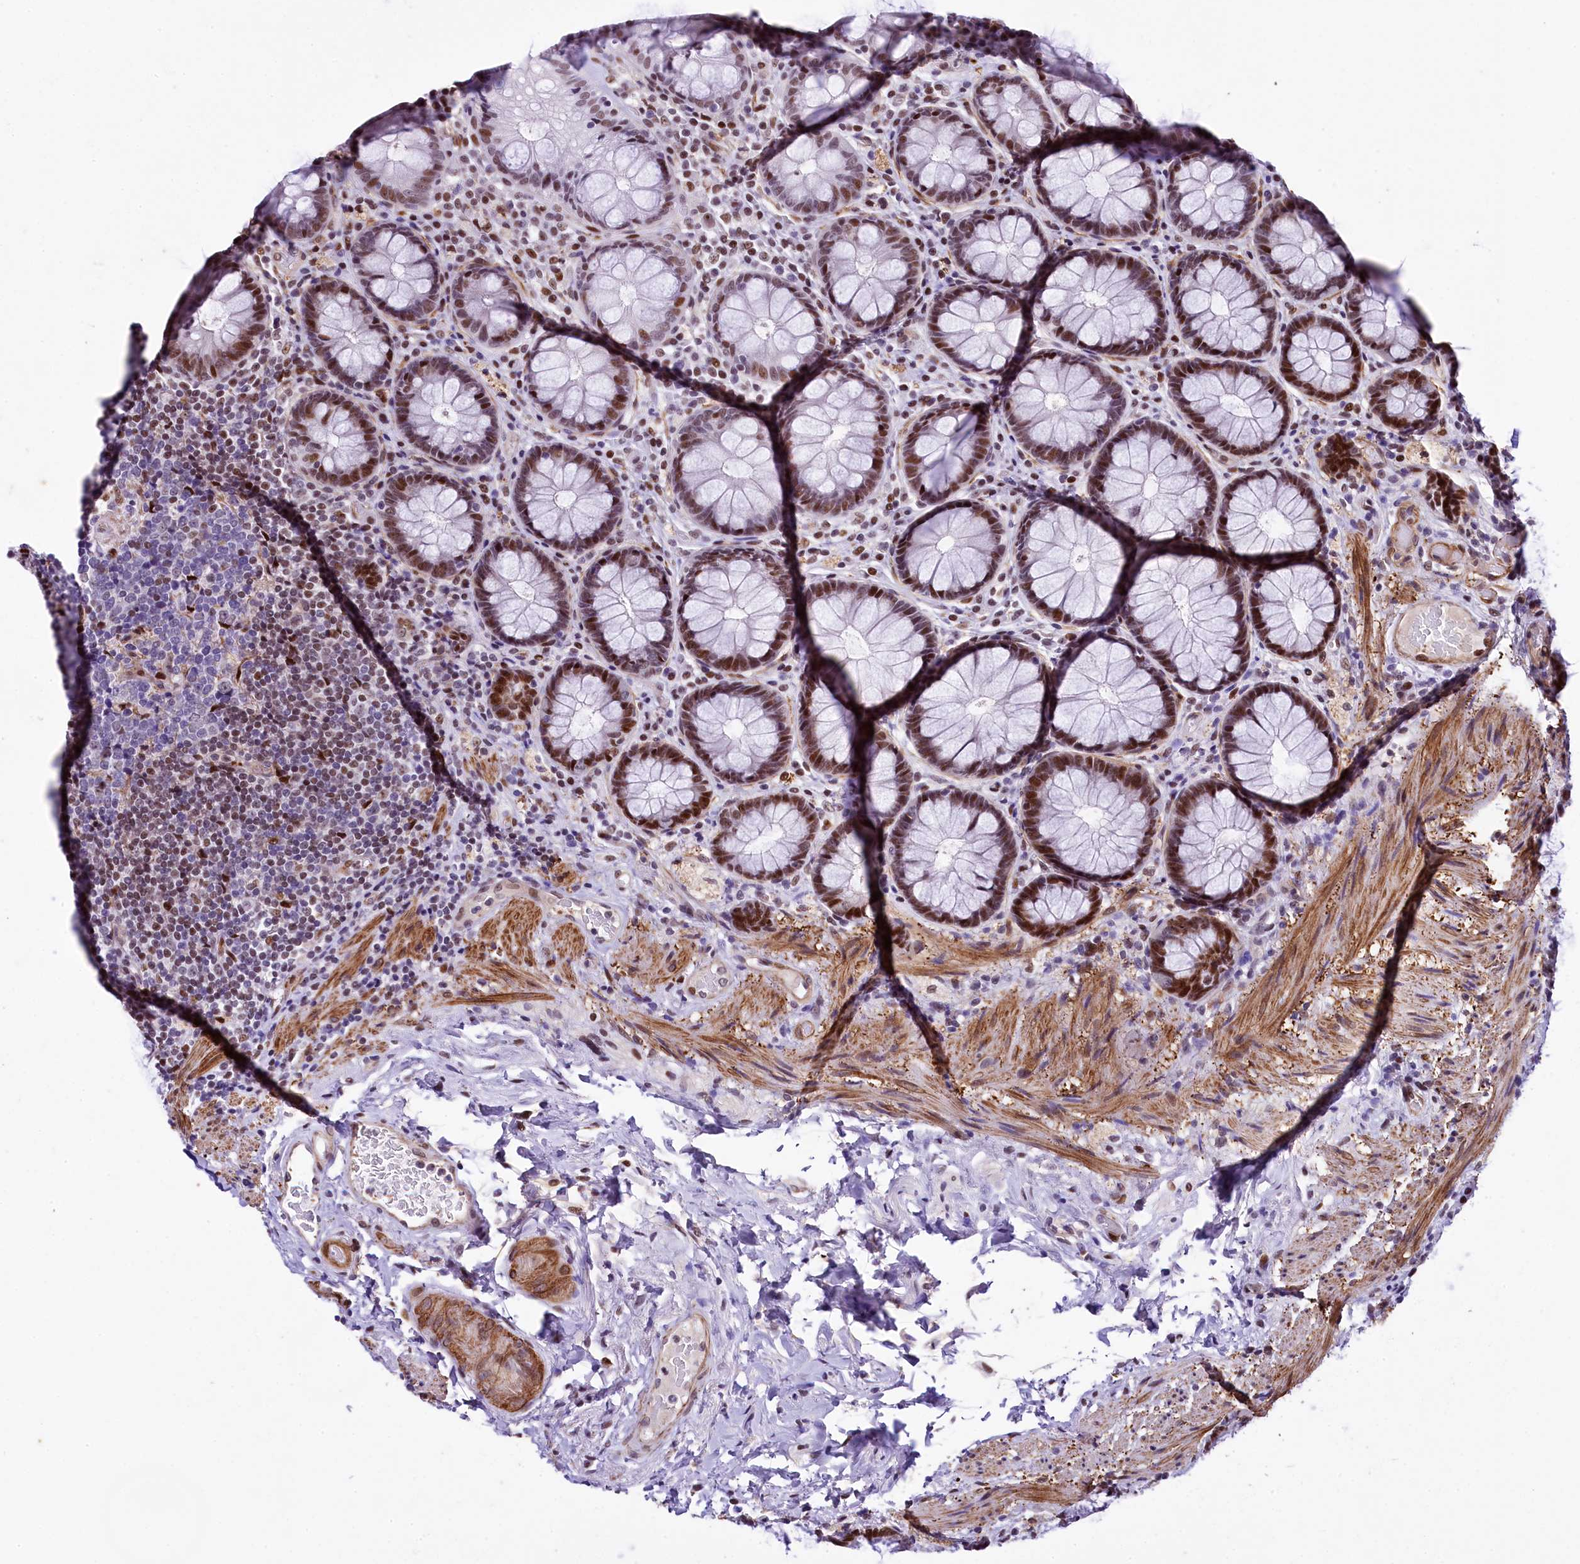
{"staining": {"intensity": "moderate", "quantity": ">75%", "location": "nuclear"}, "tissue": "rectum", "cell_type": "Glandular cells", "image_type": "normal", "snomed": [{"axis": "morphology", "description": "Normal tissue, NOS"}, {"axis": "topography", "description": "Rectum"}], "caption": "Immunohistochemical staining of benign human rectum displays moderate nuclear protein expression in approximately >75% of glandular cells.", "gene": "SAMD10", "patient": {"sex": "male", "age": 83}}